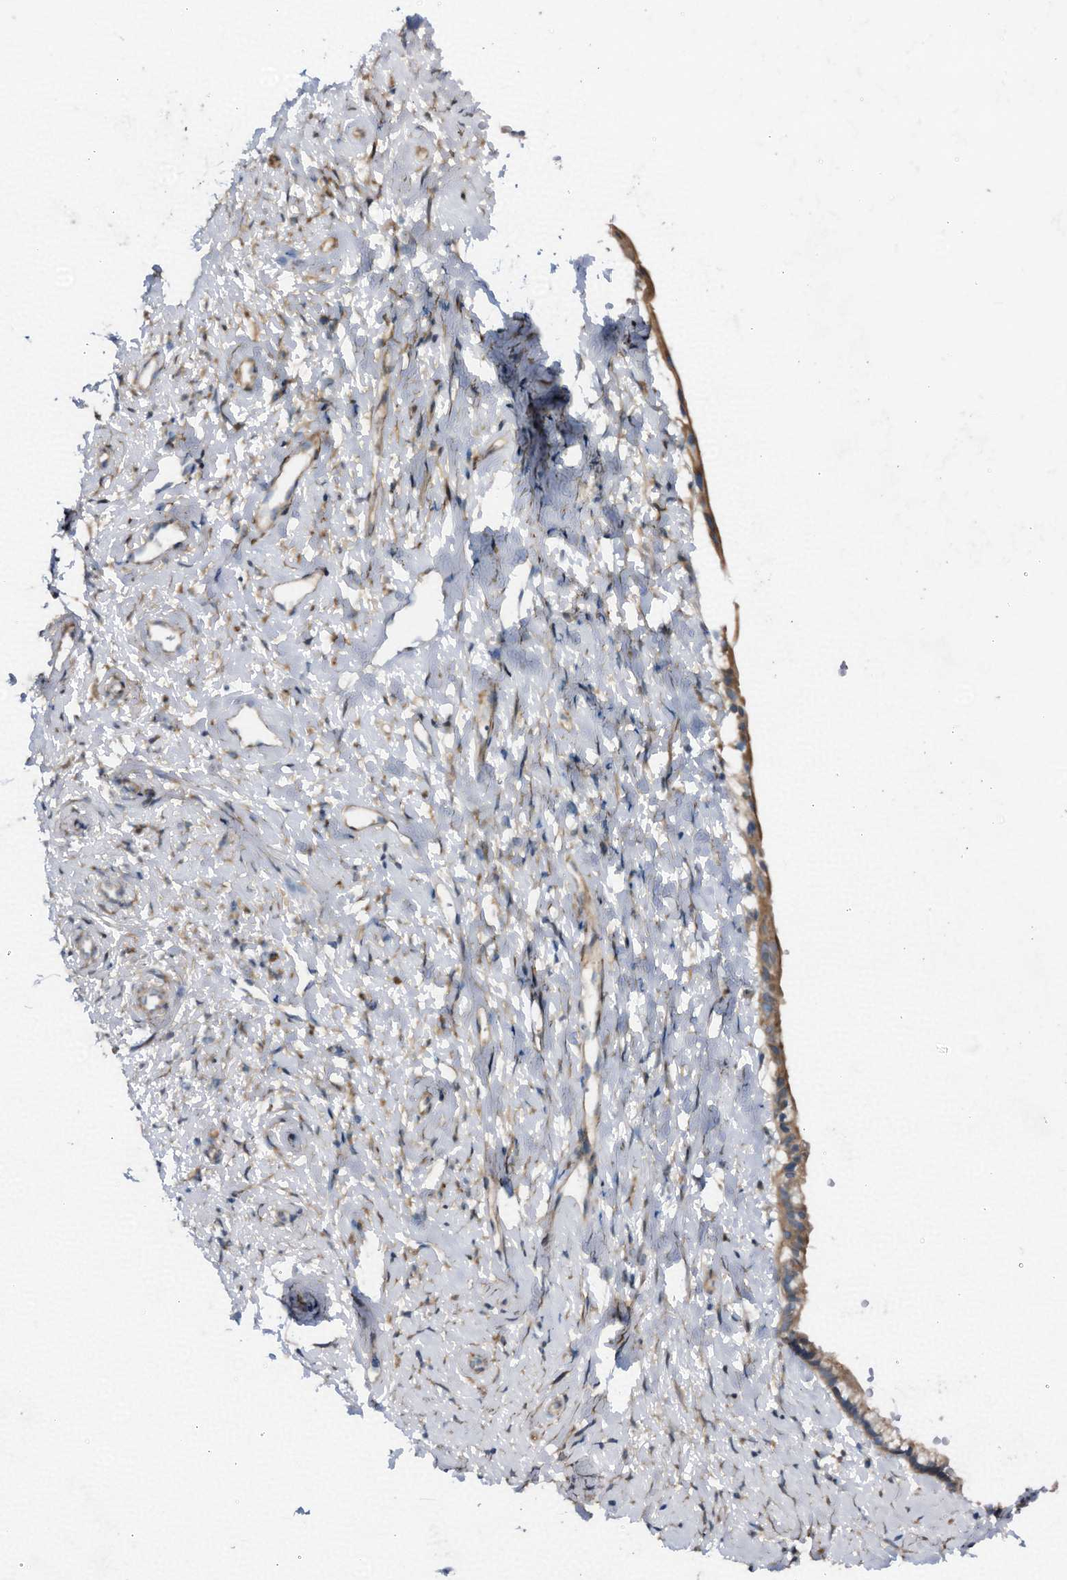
{"staining": {"intensity": "moderate", "quantity": "<25%", "location": "cytoplasmic/membranous"}, "tissue": "cervix", "cell_type": "Glandular cells", "image_type": "normal", "snomed": [{"axis": "morphology", "description": "Normal tissue, NOS"}, {"axis": "topography", "description": "Cervix"}], "caption": "The photomicrograph demonstrates a brown stain indicating the presence of a protein in the cytoplasmic/membranous of glandular cells in cervix. (Brightfield microscopy of DAB IHC at high magnification).", "gene": "STARD13", "patient": {"sex": "female", "age": 57}}